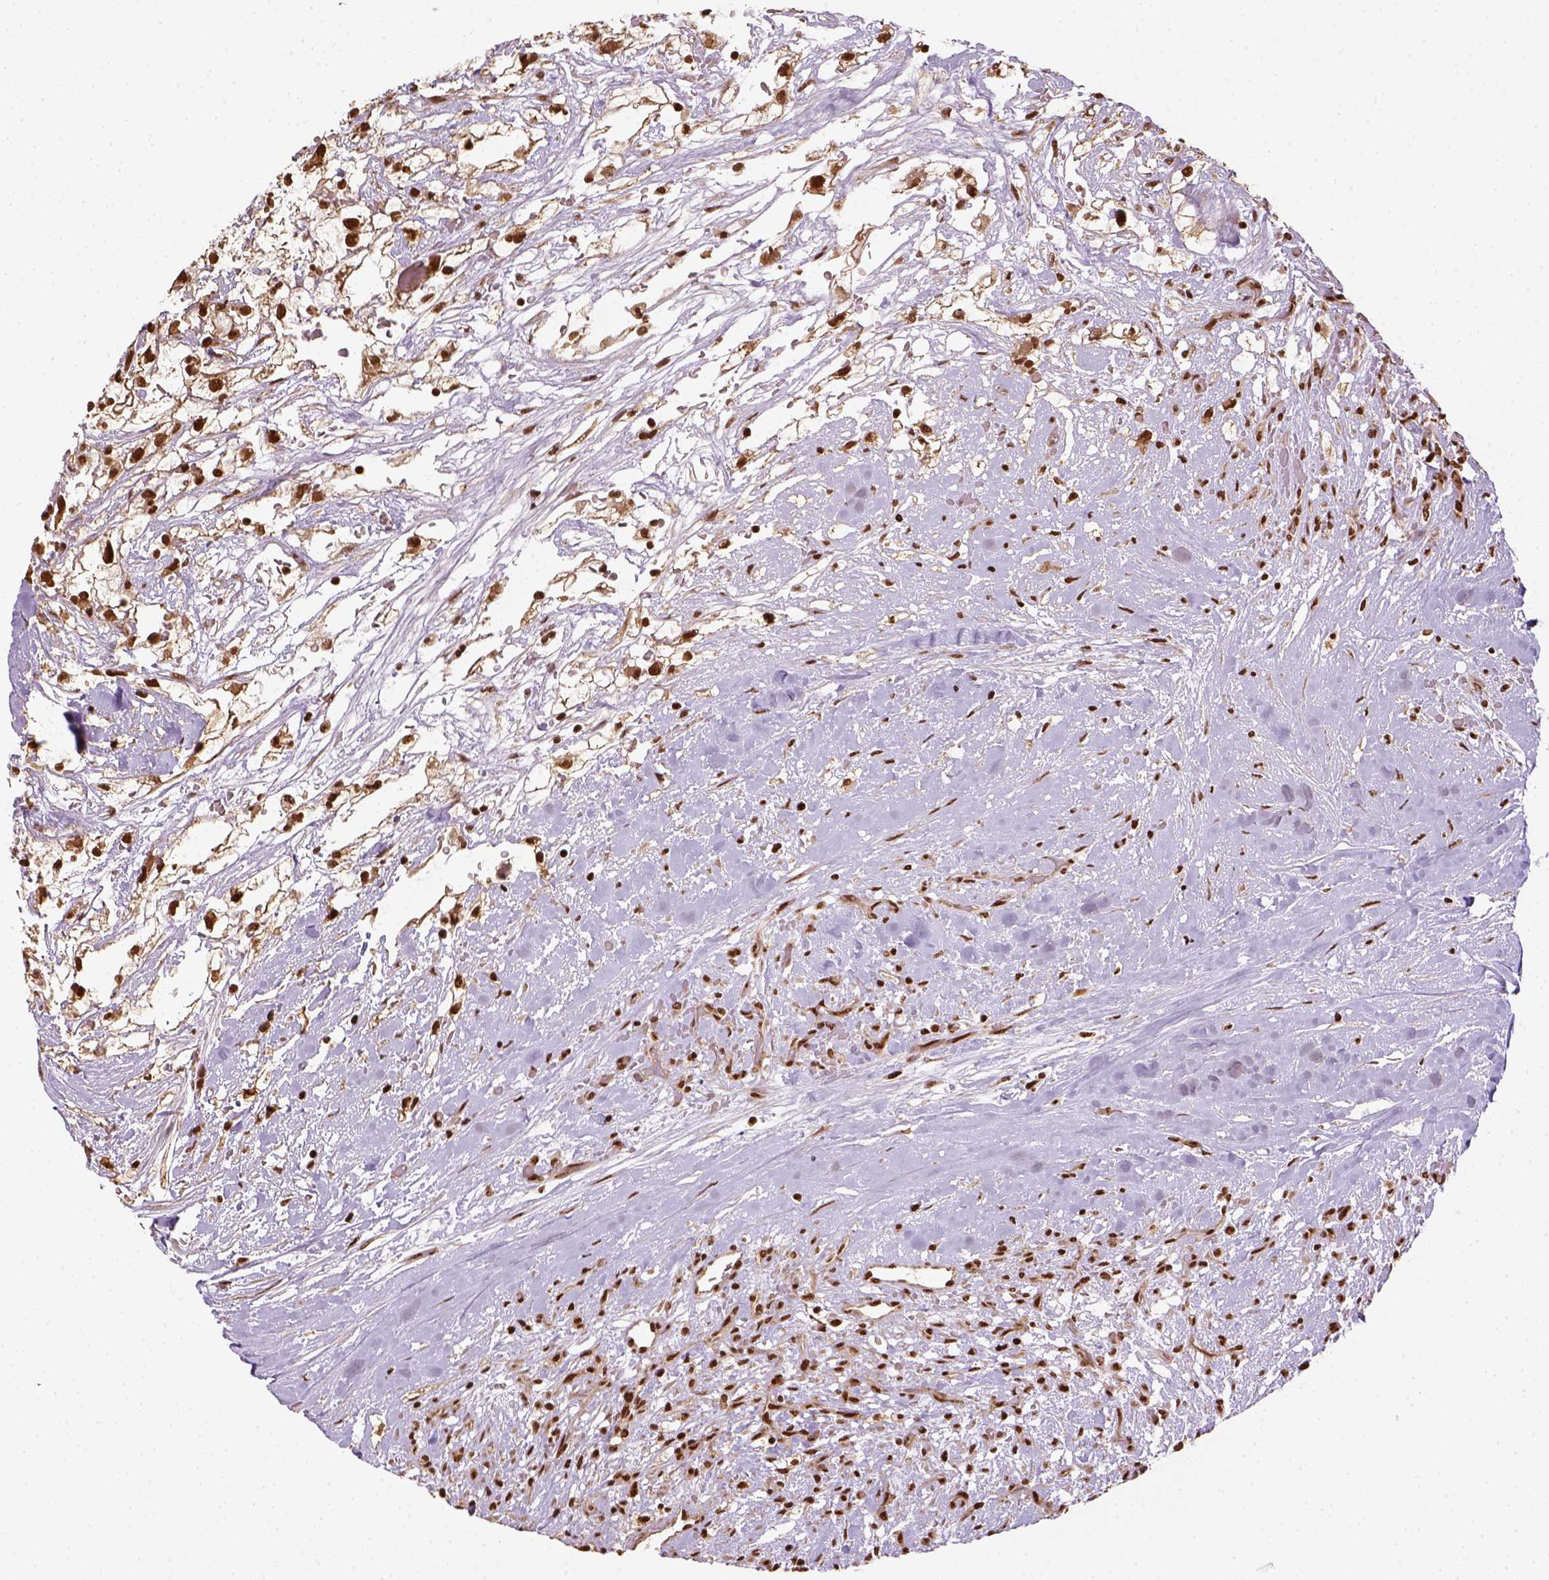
{"staining": {"intensity": "strong", "quantity": ">75%", "location": "nuclear"}, "tissue": "renal cancer", "cell_type": "Tumor cells", "image_type": "cancer", "snomed": [{"axis": "morphology", "description": "Adenocarcinoma, NOS"}, {"axis": "topography", "description": "Kidney"}], "caption": "Protein staining of renal cancer tissue exhibits strong nuclear expression in about >75% of tumor cells. (Brightfield microscopy of DAB IHC at high magnification).", "gene": "CCAR1", "patient": {"sex": "male", "age": 59}}